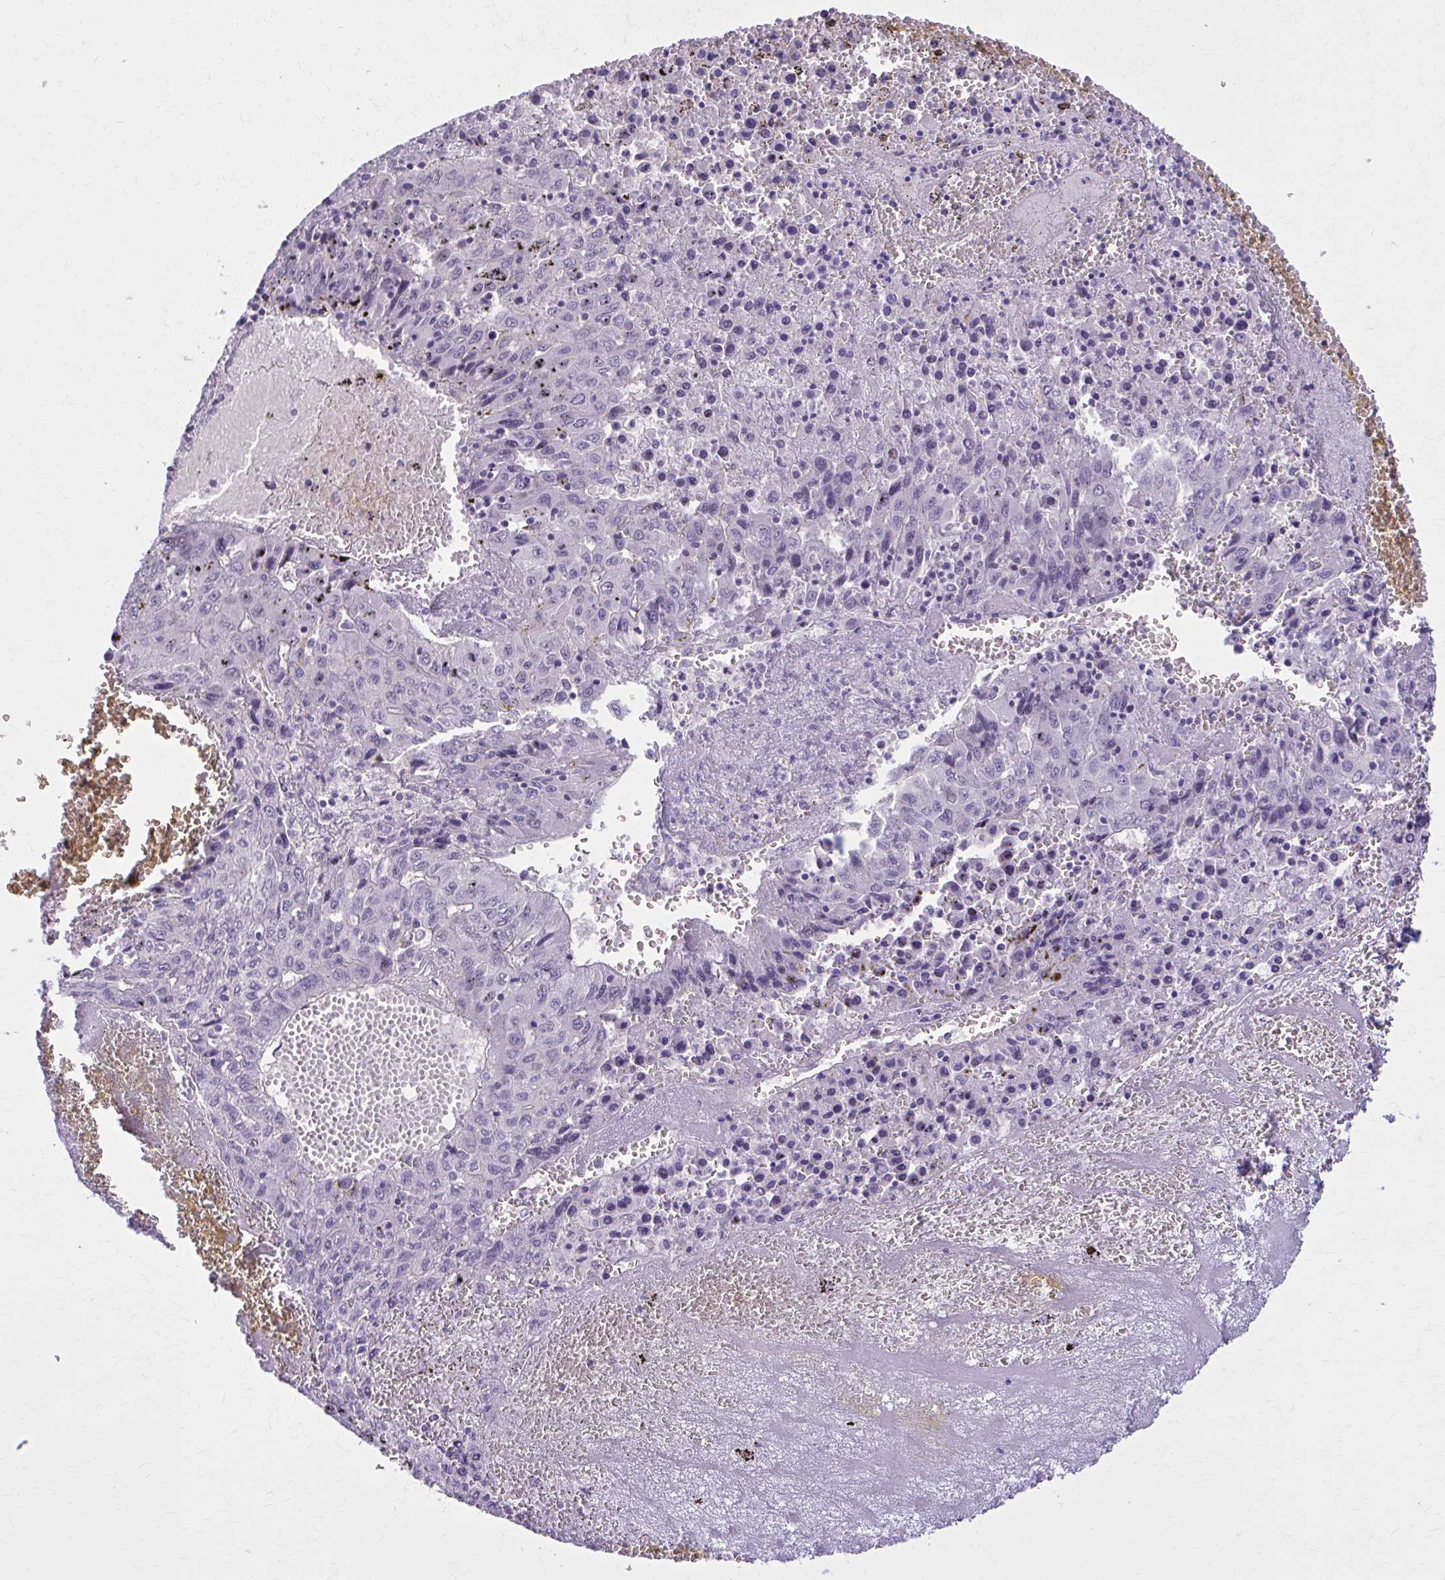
{"staining": {"intensity": "negative", "quantity": "none", "location": "none"}, "tissue": "liver cancer", "cell_type": "Tumor cells", "image_type": "cancer", "snomed": [{"axis": "morphology", "description": "Carcinoma, Hepatocellular, NOS"}, {"axis": "topography", "description": "Liver"}], "caption": "Immunohistochemical staining of liver hepatocellular carcinoma reveals no significant expression in tumor cells.", "gene": "NUMBL", "patient": {"sex": "female", "age": 53}}